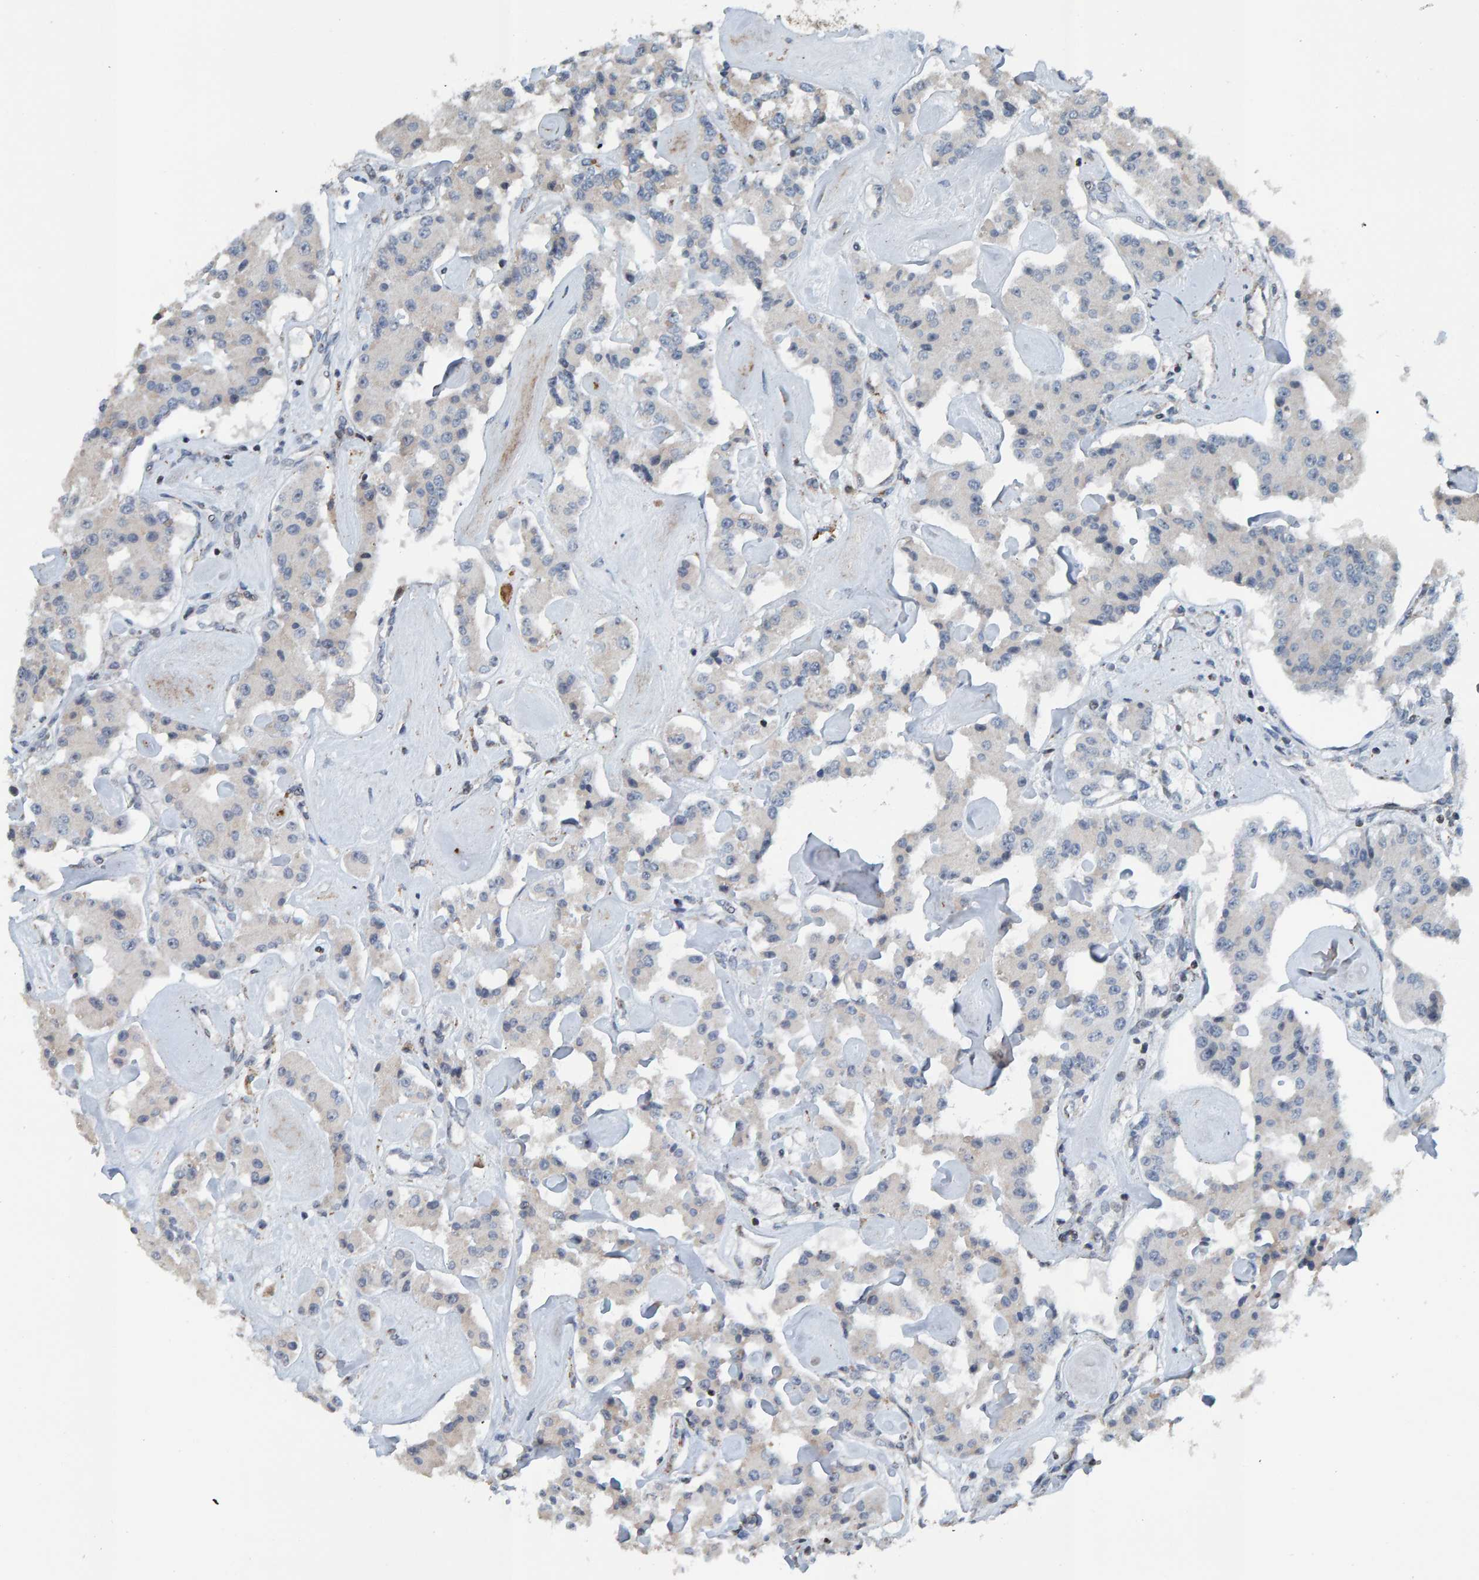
{"staining": {"intensity": "weak", "quantity": "<25%", "location": "cytoplasmic/membranous"}, "tissue": "carcinoid", "cell_type": "Tumor cells", "image_type": "cancer", "snomed": [{"axis": "morphology", "description": "Carcinoid, malignant, NOS"}, {"axis": "topography", "description": "Pancreas"}], "caption": "The image exhibits no significant positivity in tumor cells of malignant carcinoid. The staining was performed using DAB (3,3'-diaminobenzidine) to visualize the protein expression in brown, while the nuclei were stained in blue with hematoxylin (Magnification: 20x).", "gene": "ZNF48", "patient": {"sex": "male", "age": 41}}